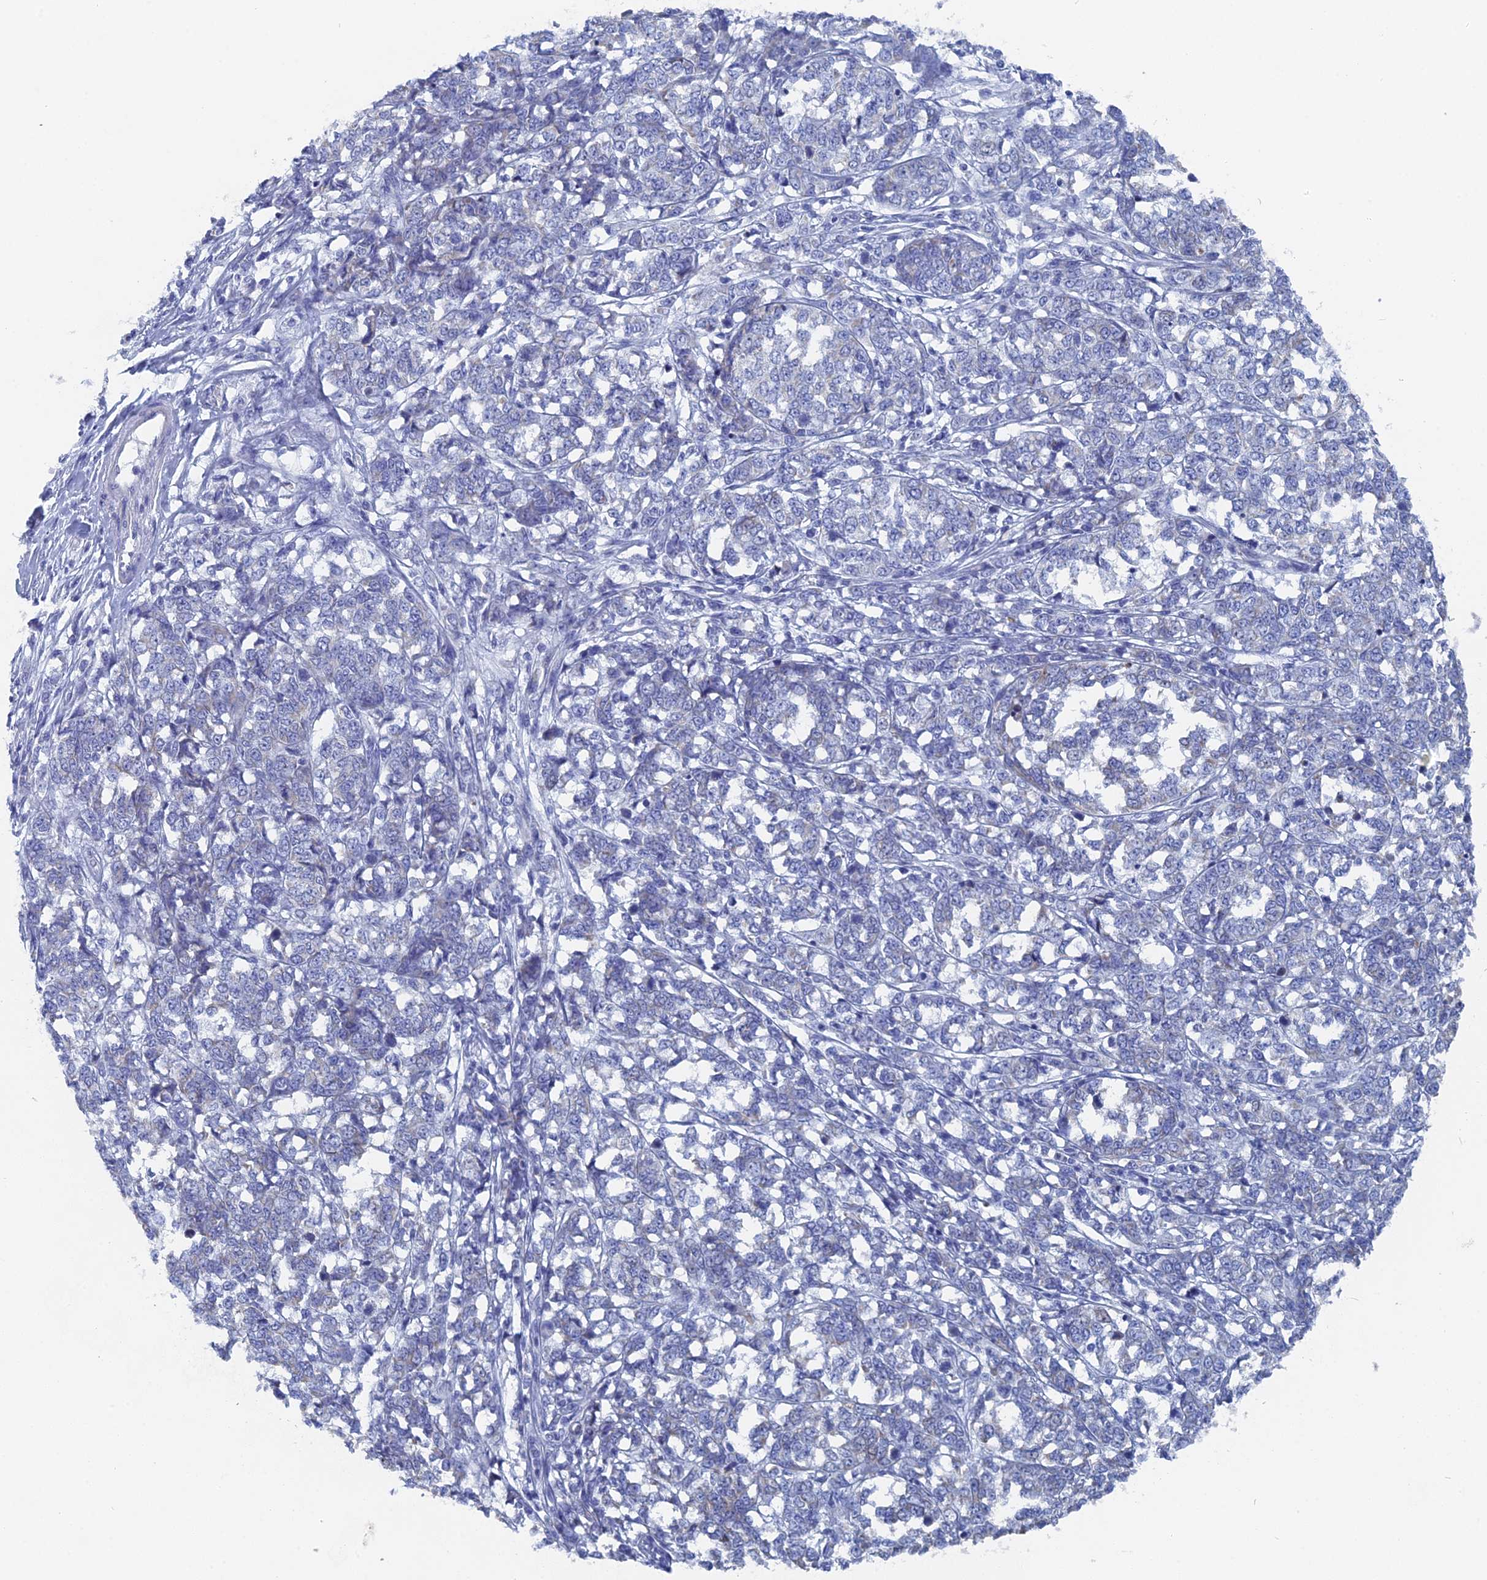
{"staining": {"intensity": "negative", "quantity": "none", "location": "none"}, "tissue": "melanoma", "cell_type": "Tumor cells", "image_type": "cancer", "snomed": [{"axis": "morphology", "description": "Malignant melanoma, NOS"}, {"axis": "topography", "description": "Skin"}], "caption": "An image of human melanoma is negative for staining in tumor cells. Brightfield microscopy of immunohistochemistry (IHC) stained with DAB (3,3'-diaminobenzidine) (brown) and hematoxylin (blue), captured at high magnification.", "gene": "HIGD1A", "patient": {"sex": "female", "age": 72}}